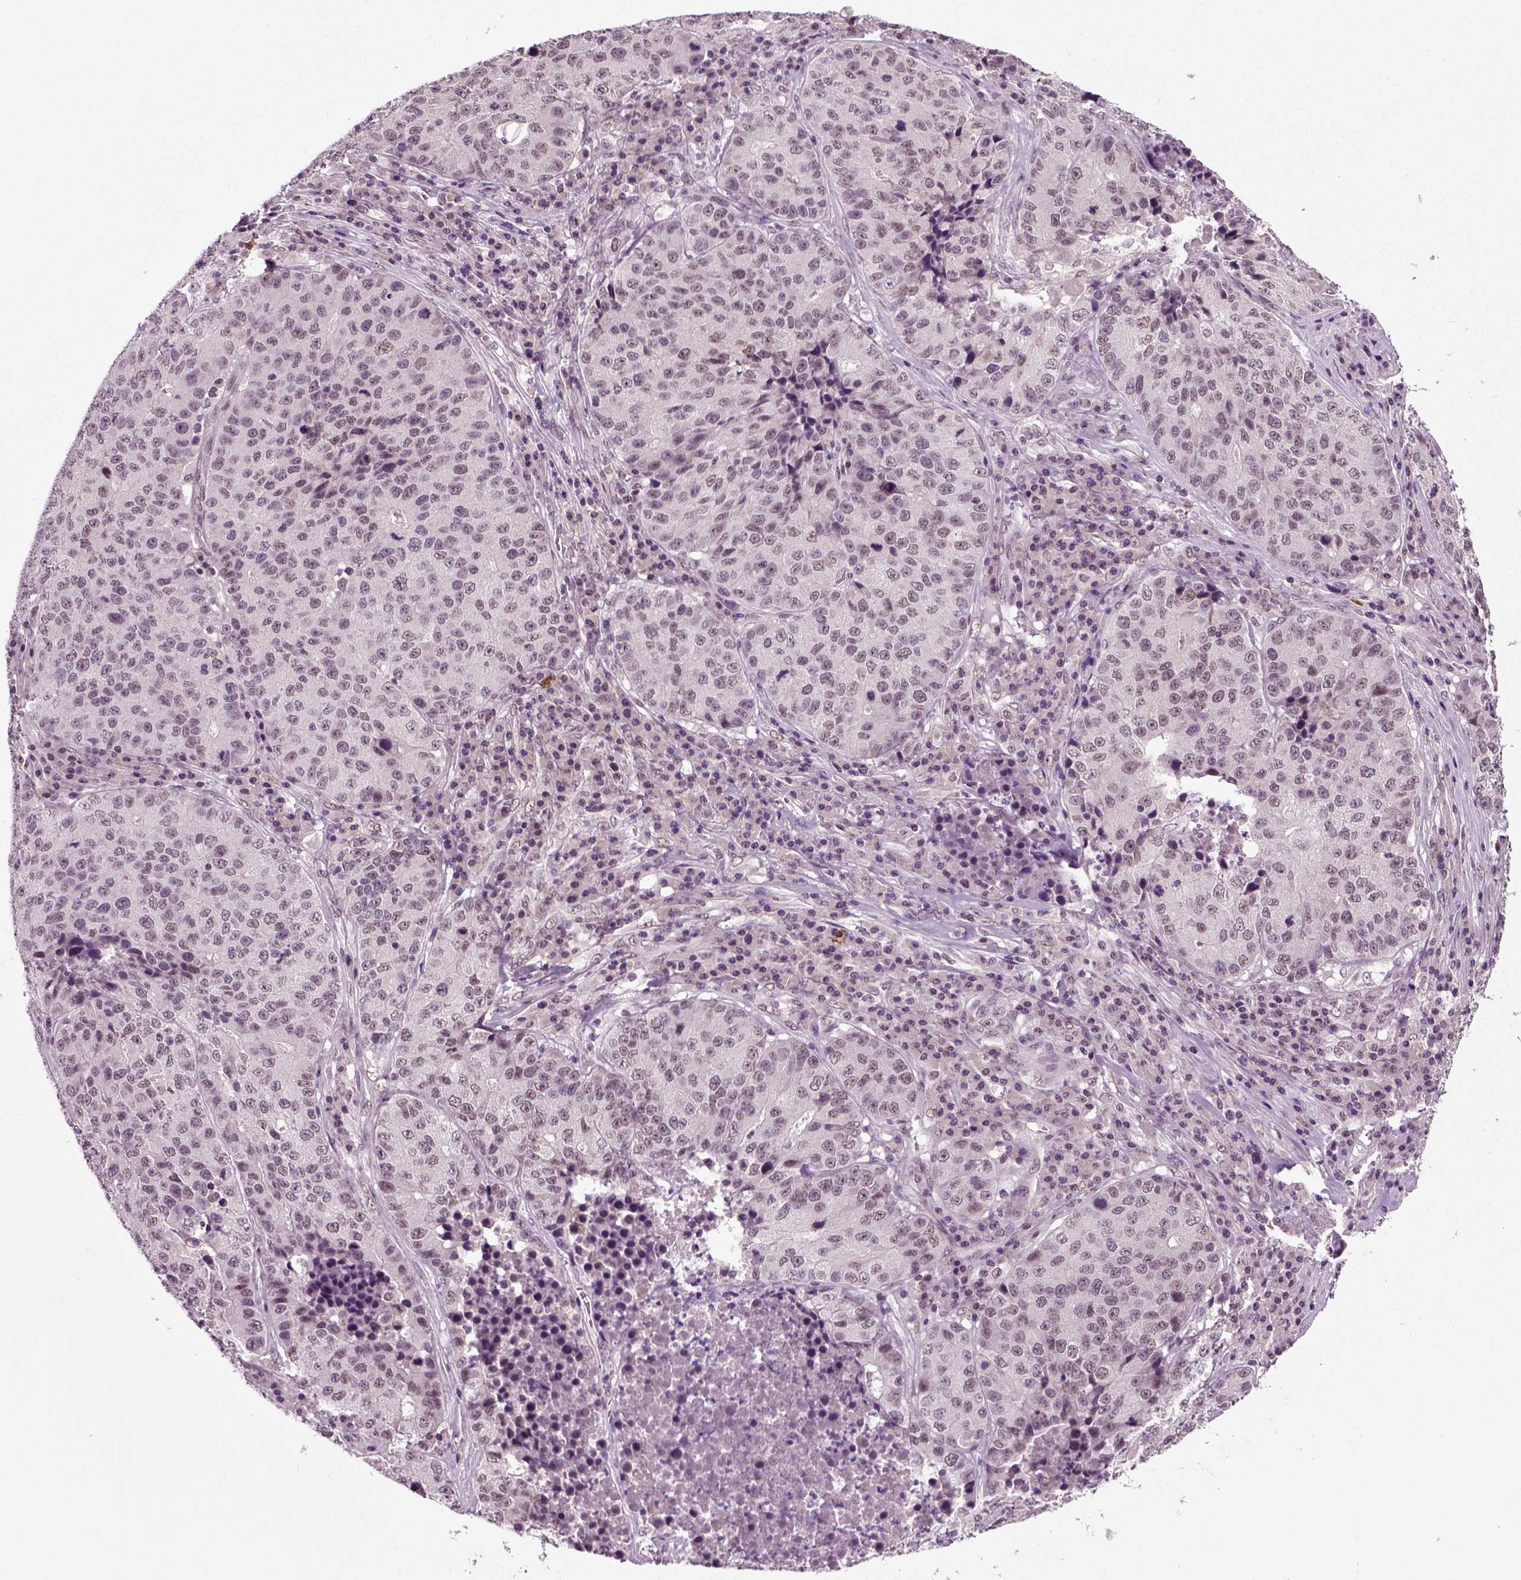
{"staining": {"intensity": "weak", "quantity": "<25%", "location": "nuclear"}, "tissue": "stomach cancer", "cell_type": "Tumor cells", "image_type": "cancer", "snomed": [{"axis": "morphology", "description": "Adenocarcinoma, NOS"}, {"axis": "topography", "description": "Stomach"}], "caption": "Tumor cells are negative for protein expression in human stomach adenocarcinoma.", "gene": "RCOR3", "patient": {"sex": "male", "age": 71}}